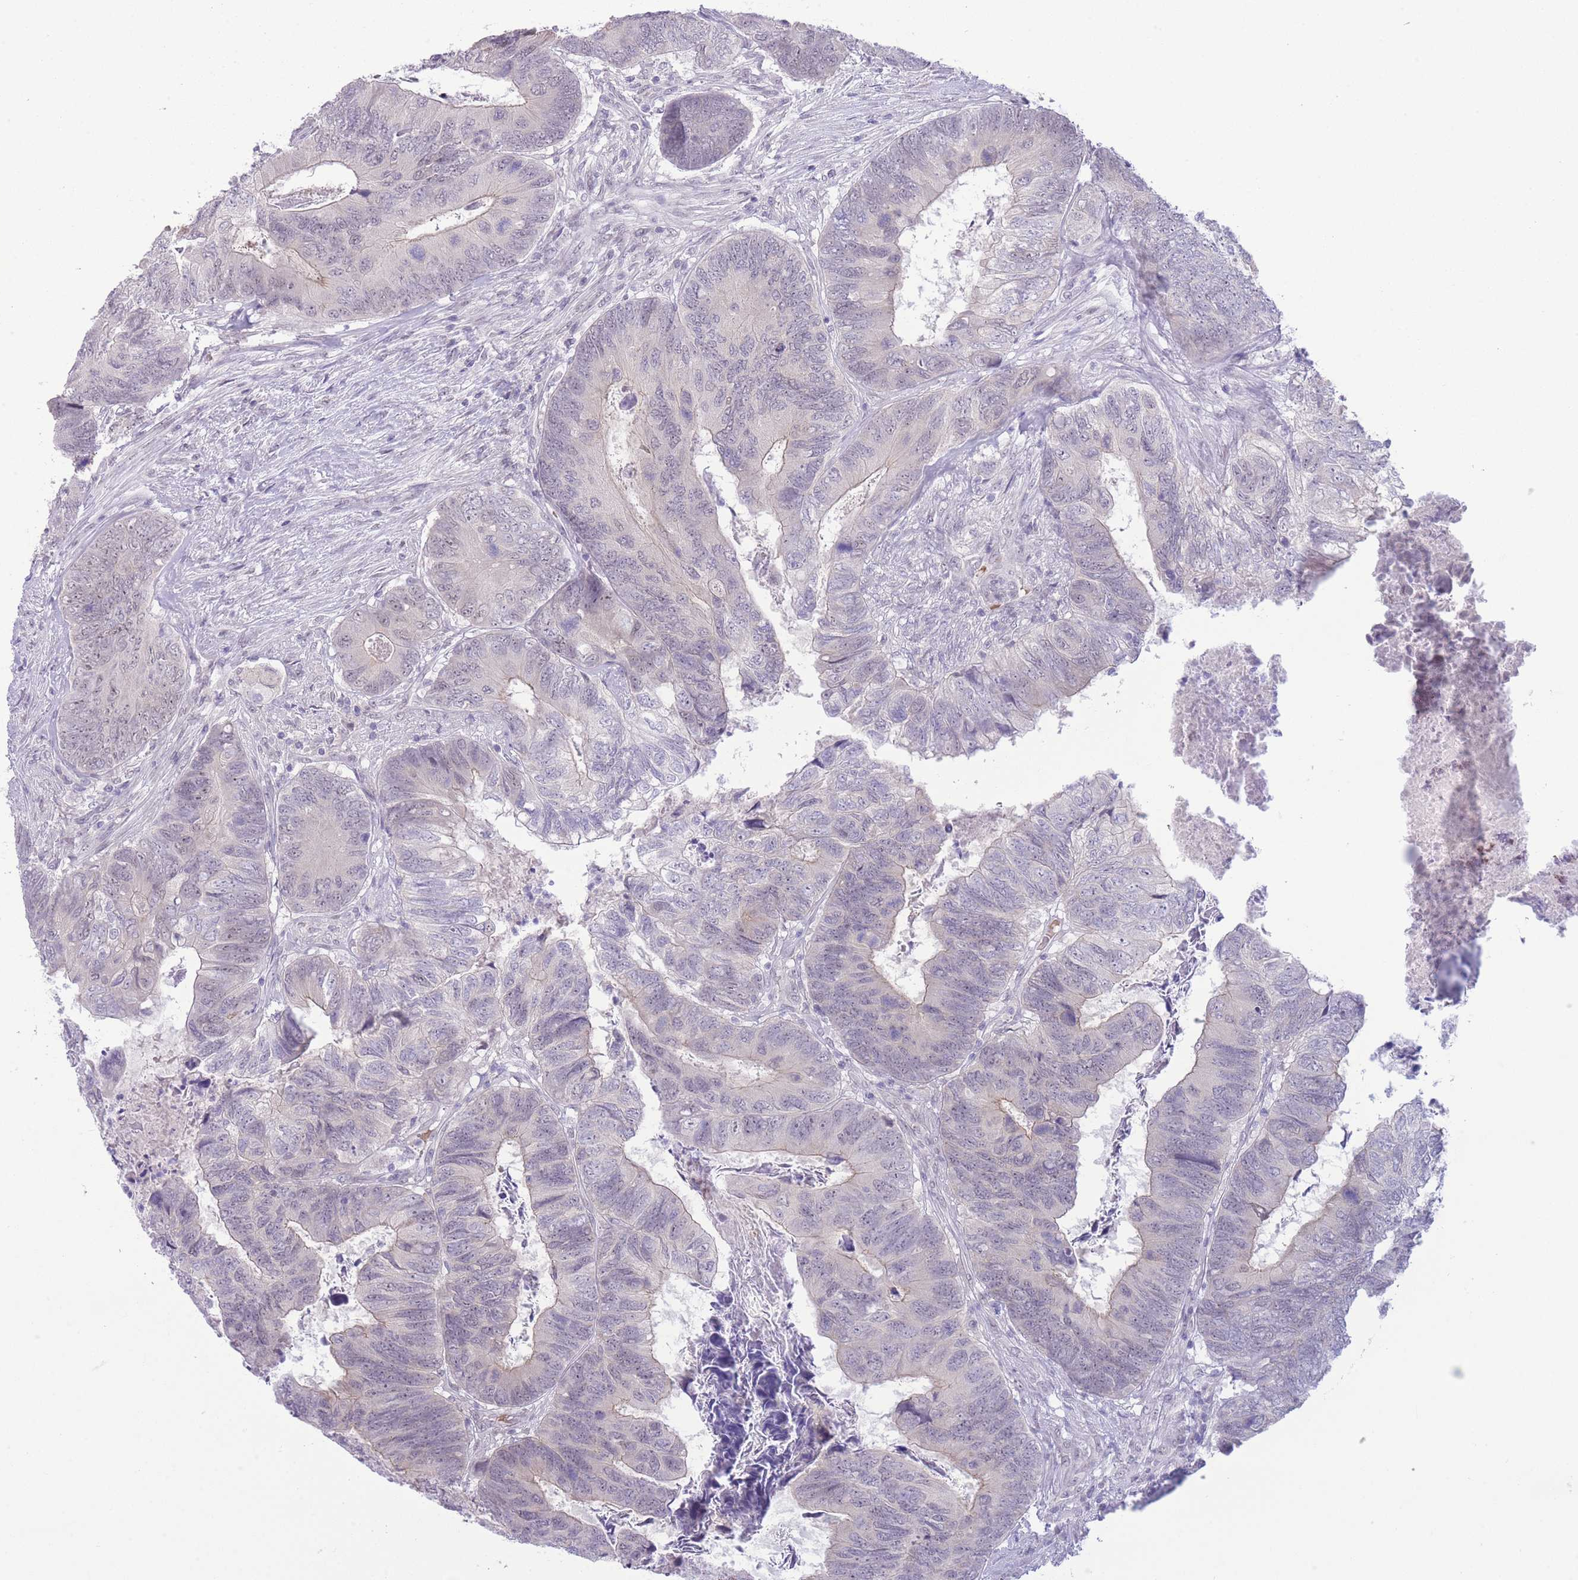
{"staining": {"intensity": "weak", "quantity": "<25%", "location": "nuclear"}, "tissue": "colorectal cancer", "cell_type": "Tumor cells", "image_type": "cancer", "snomed": [{"axis": "morphology", "description": "Adenocarcinoma, NOS"}, {"axis": "topography", "description": "Colon"}], "caption": "Immunohistochemistry (IHC) micrograph of colorectal cancer (adenocarcinoma) stained for a protein (brown), which demonstrates no positivity in tumor cells.", "gene": "FBXO46", "patient": {"sex": "female", "age": 67}}